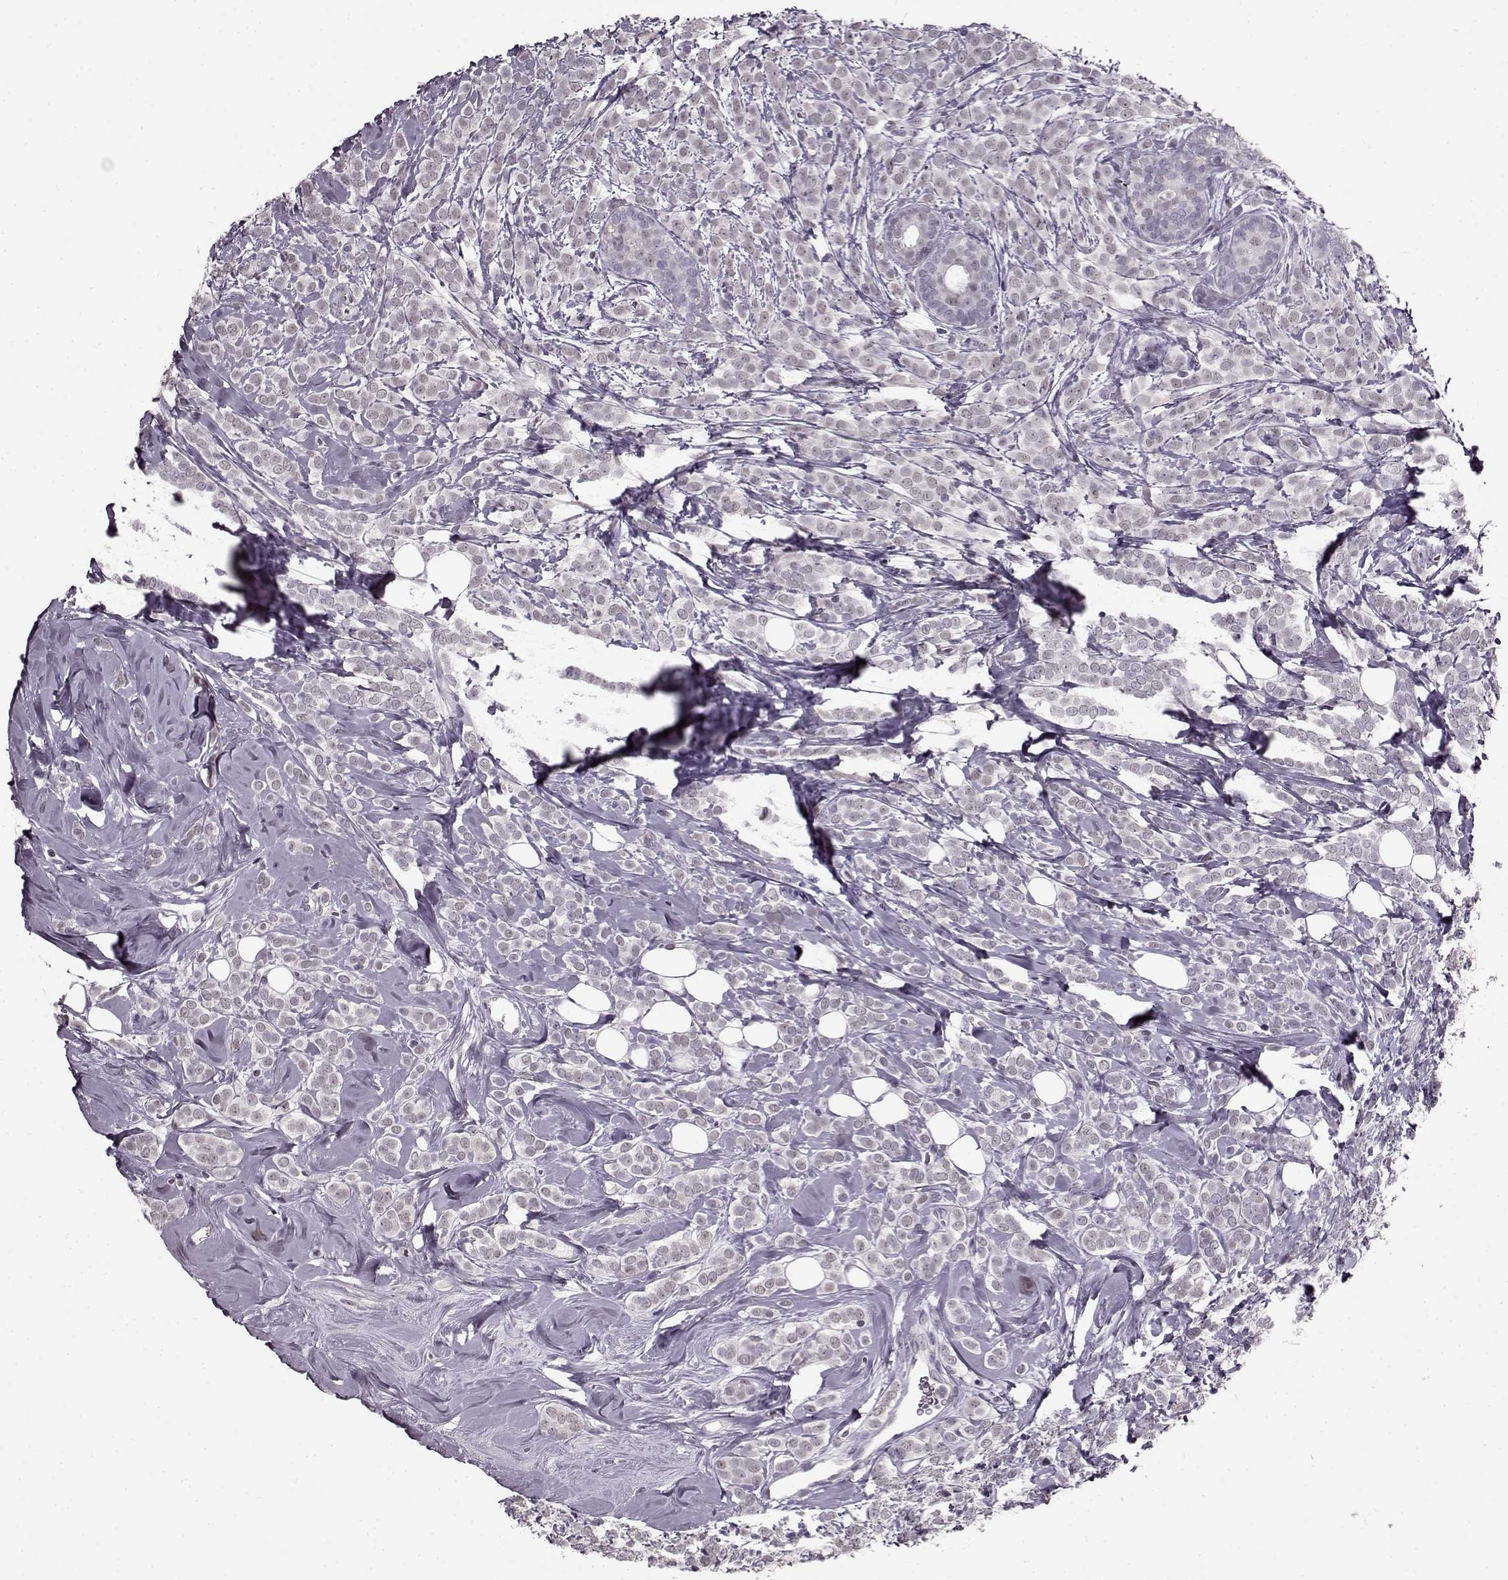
{"staining": {"intensity": "negative", "quantity": "none", "location": "none"}, "tissue": "breast cancer", "cell_type": "Tumor cells", "image_type": "cancer", "snomed": [{"axis": "morphology", "description": "Lobular carcinoma"}, {"axis": "topography", "description": "Breast"}], "caption": "Breast lobular carcinoma stained for a protein using immunohistochemistry displays no expression tumor cells.", "gene": "RP1L1", "patient": {"sex": "female", "age": 49}}